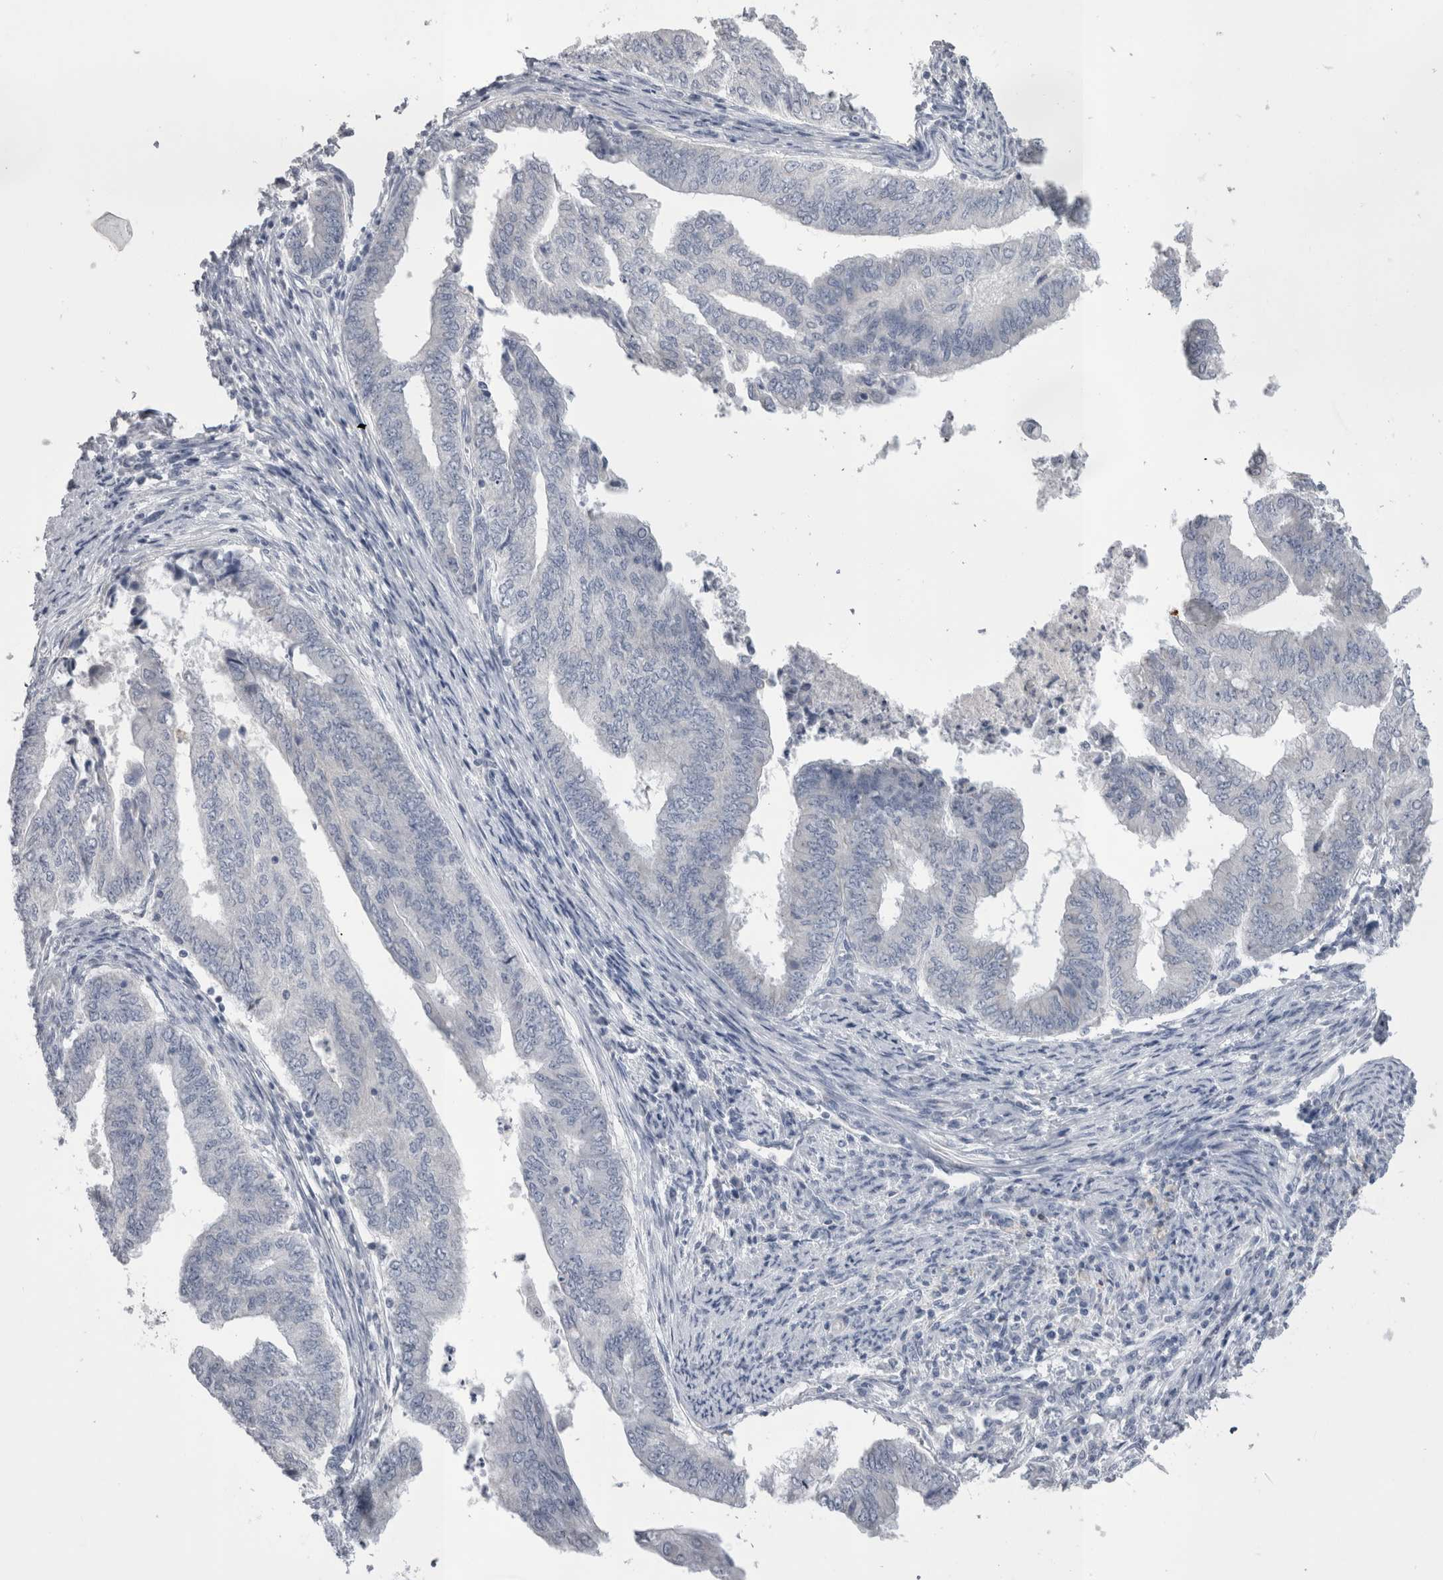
{"staining": {"intensity": "negative", "quantity": "none", "location": "none"}, "tissue": "endometrial cancer", "cell_type": "Tumor cells", "image_type": "cancer", "snomed": [{"axis": "morphology", "description": "Polyp, NOS"}, {"axis": "morphology", "description": "Adenocarcinoma, NOS"}, {"axis": "morphology", "description": "Adenoma, NOS"}, {"axis": "topography", "description": "Endometrium"}], "caption": "Image shows no protein positivity in tumor cells of endometrial polyp tissue.", "gene": "DHRS4", "patient": {"sex": "female", "age": 79}}